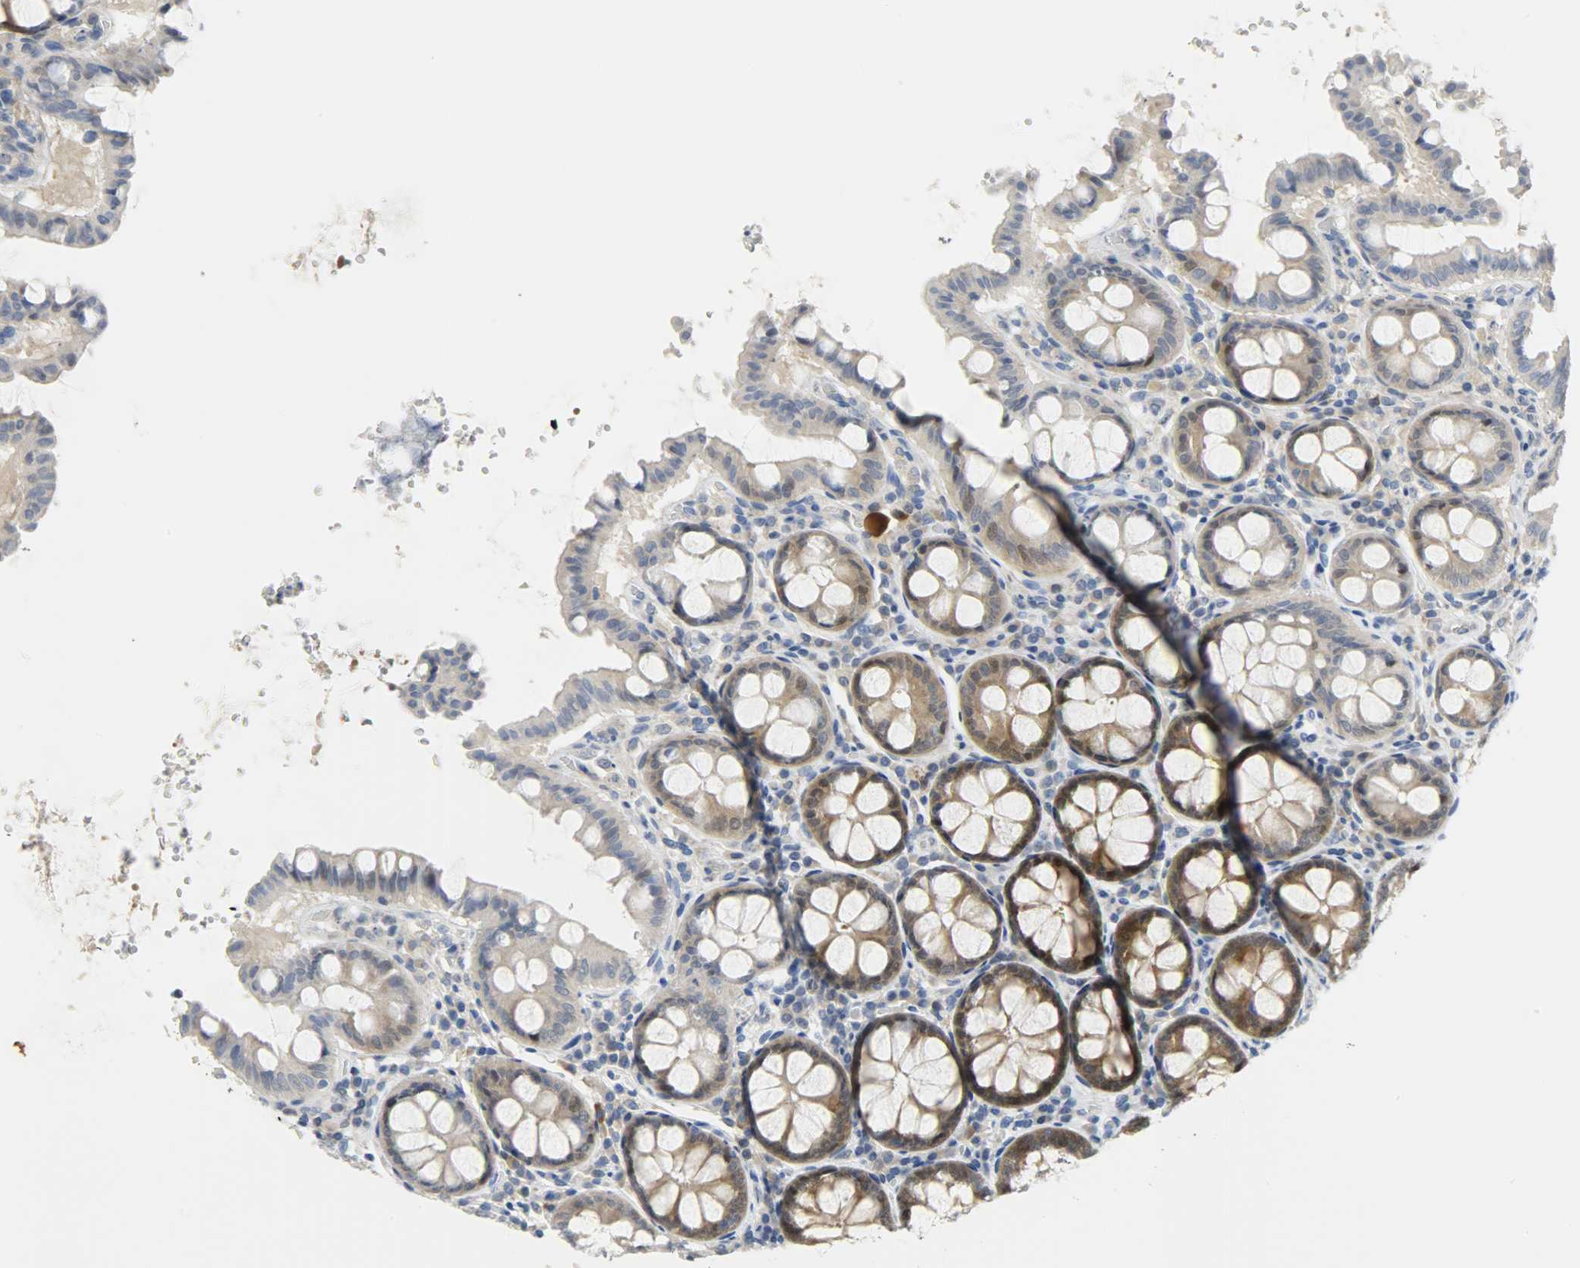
{"staining": {"intensity": "negative", "quantity": "none", "location": "none"}, "tissue": "colon", "cell_type": "Endothelial cells", "image_type": "normal", "snomed": [{"axis": "morphology", "description": "Normal tissue, NOS"}, {"axis": "topography", "description": "Colon"}], "caption": "A high-resolution micrograph shows immunohistochemistry staining of normal colon, which demonstrates no significant positivity in endothelial cells.", "gene": "EIF4EBP1", "patient": {"sex": "female", "age": 61}}